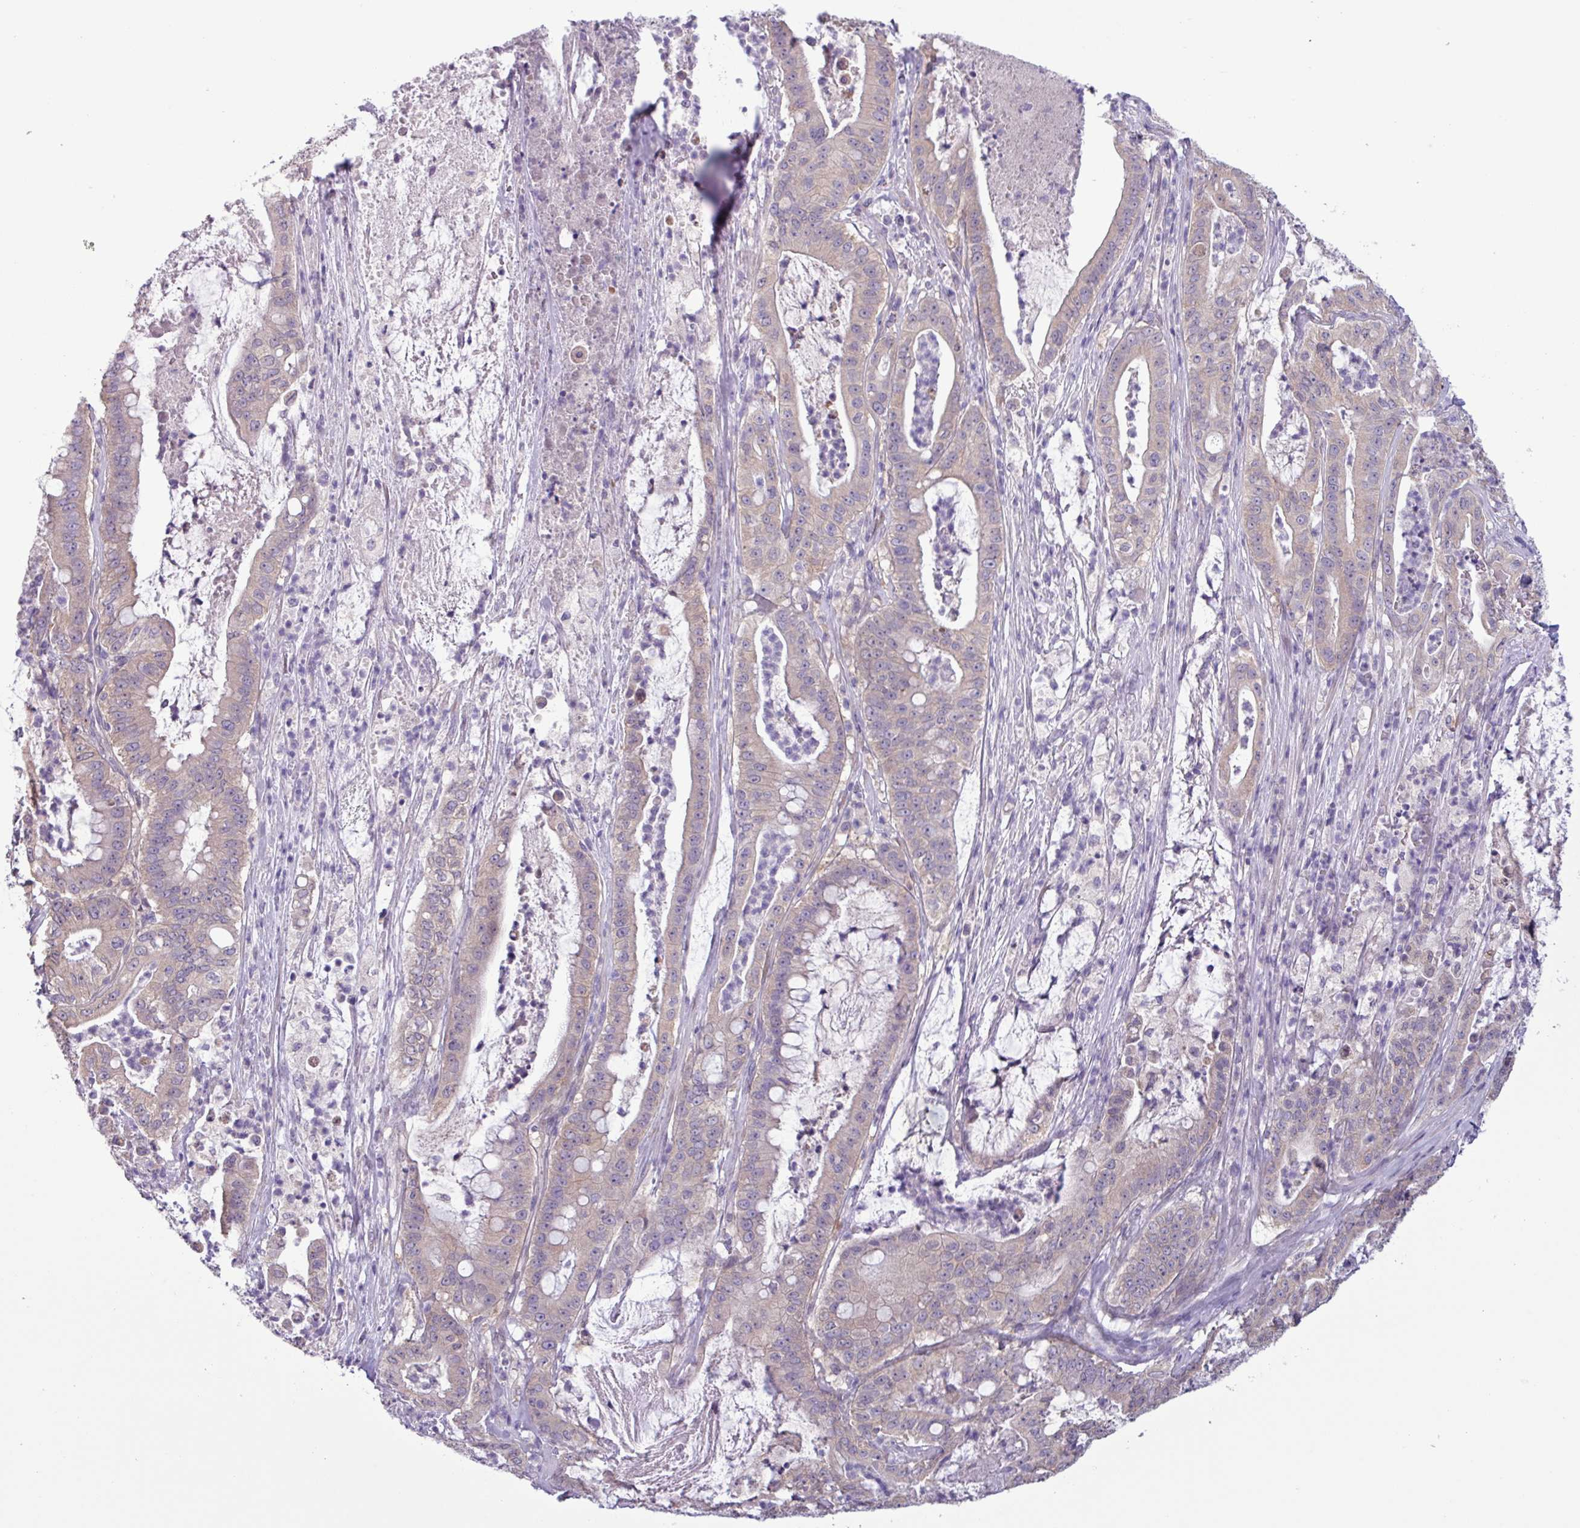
{"staining": {"intensity": "negative", "quantity": "none", "location": "none"}, "tissue": "pancreatic cancer", "cell_type": "Tumor cells", "image_type": "cancer", "snomed": [{"axis": "morphology", "description": "Adenocarcinoma, NOS"}, {"axis": "topography", "description": "Pancreas"}], "caption": "Immunohistochemistry histopathology image of pancreatic cancer stained for a protein (brown), which reveals no positivity in tumor cells.", "gene": "C20orf27", "patient": {"sex": "male", "age": 71}}